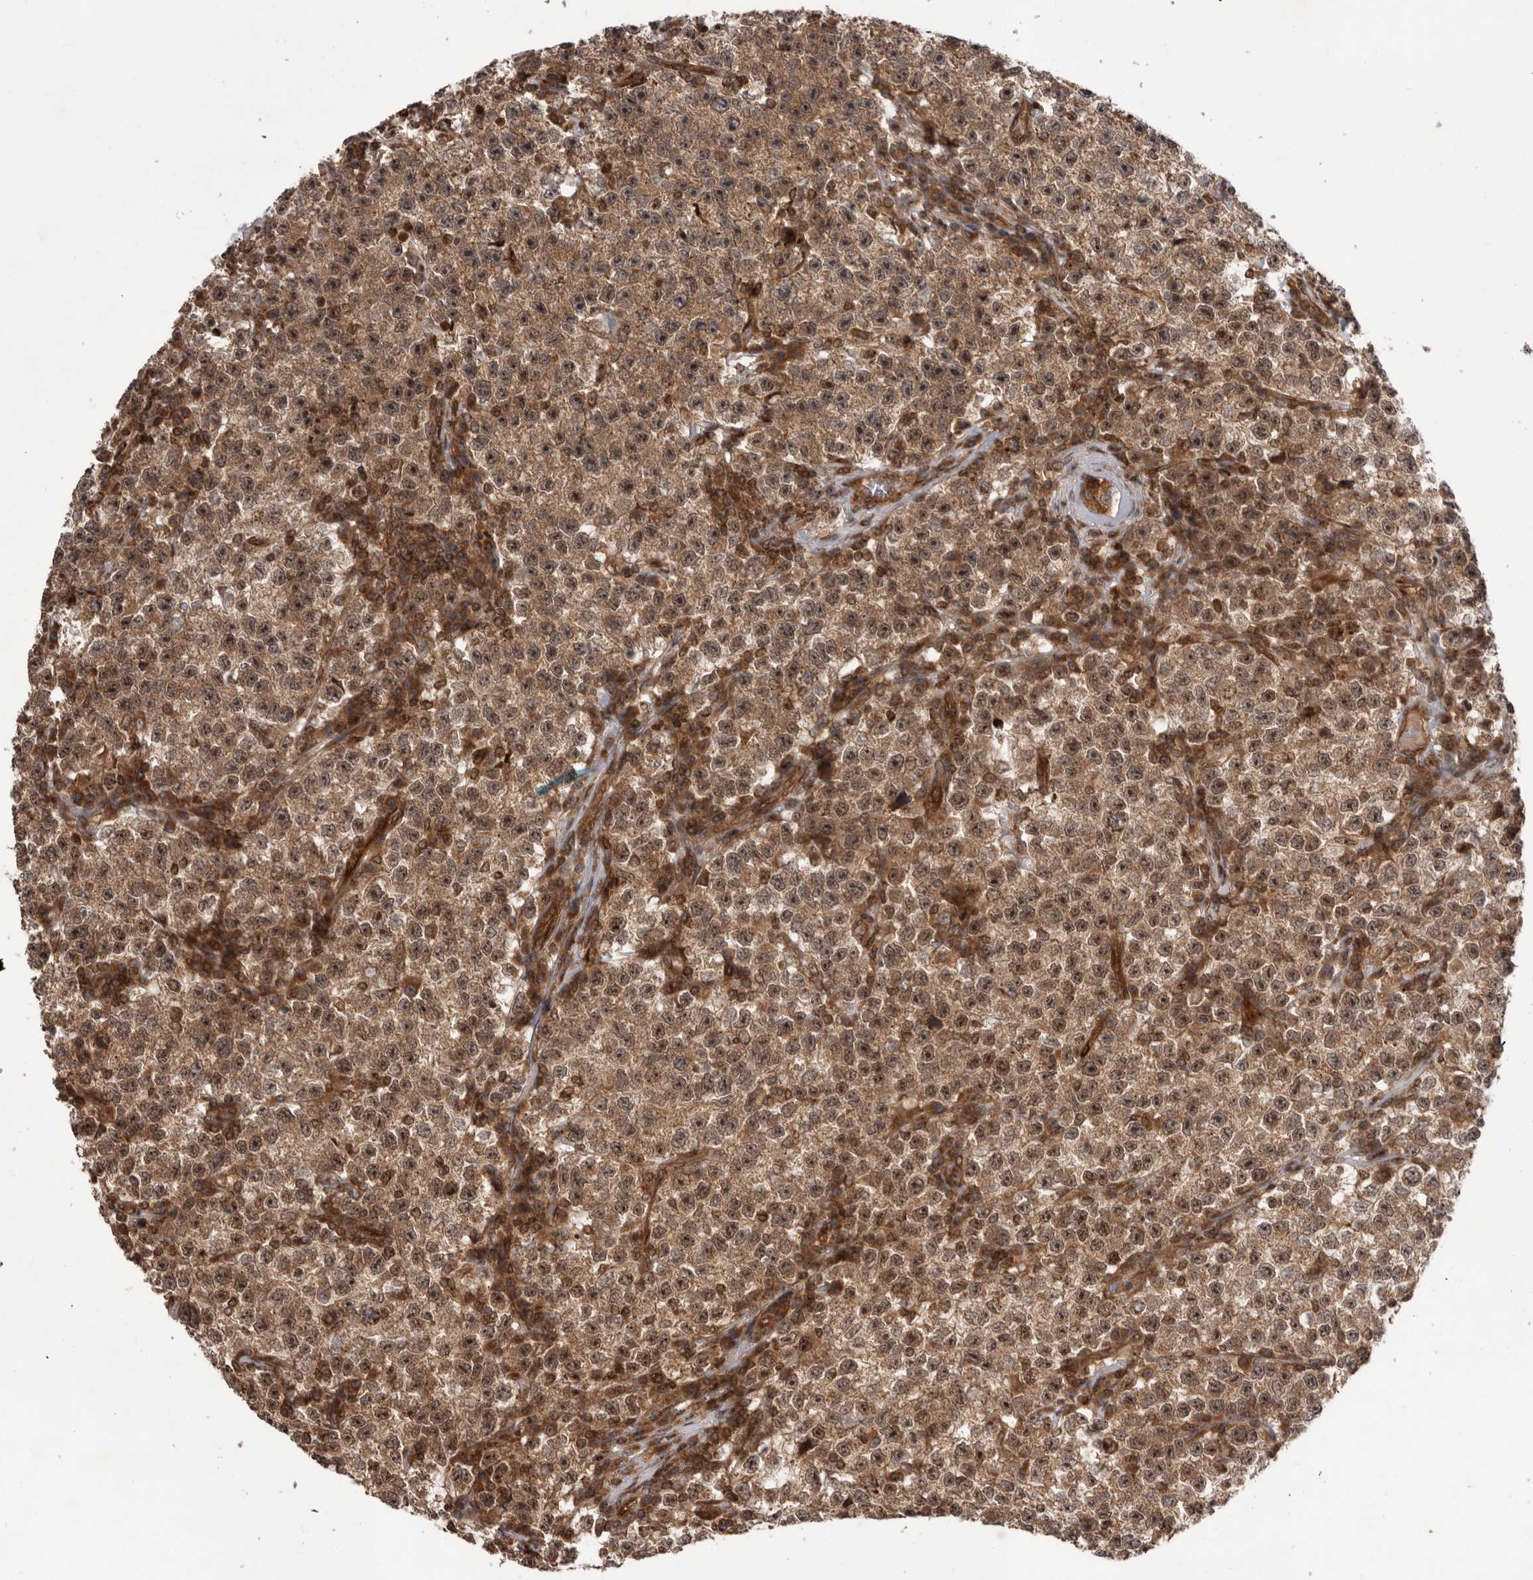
{"staining": {"intensity": "moderate", "quantity": ">75%", "location": "cytoplasmic/membranous,nuclear"}, "tissue": "testis cancer", "cell_type": "Tumor cells", "image_type": "cancer", "snomed": [{"axis": "morphology", "description": "Seminoma, NOS"}, {"axis": "topography", "description": "Testis"}], "caption": "Protein staining by IHC reveals moderate cytoplasmic/membranous and nuclear expression in about >75% of tumor cells in testis cancer.", "gene": "DHDDS", "patient": {"sex": "male", "age": 22}}